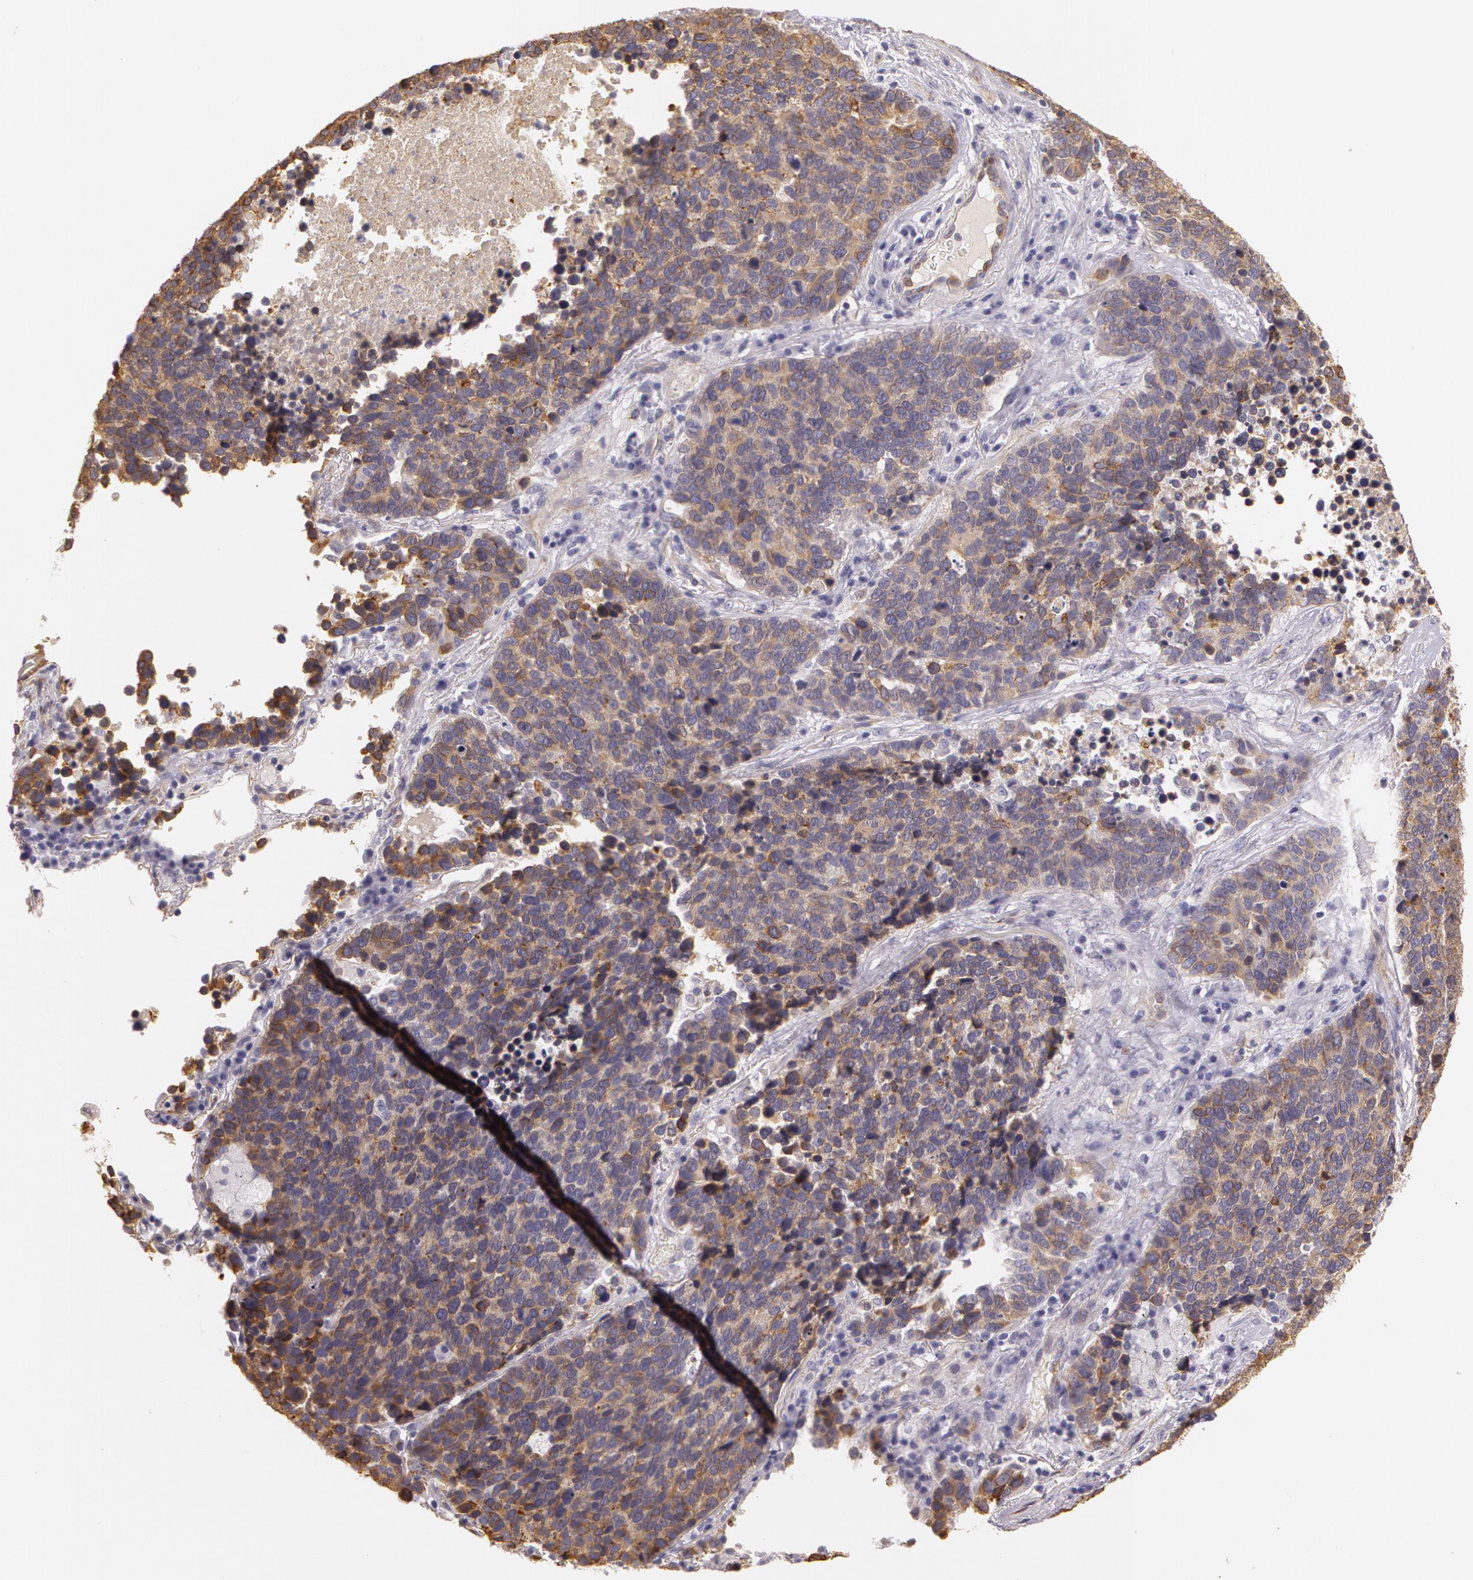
{"staining": {"intensity": "moderate", "quantity": ">75%", "location": "cytoplasmic/membranous"}, "tissue": "lung cancer", "cell_type": "Tumor cells", "image_type": "cancer", "snomed": [{"axis": "morphology", "description": "Neoplasm, malignant, NOS"}, {"axis": "topography", "description": "Lung"}], "caption": "This histopathology image demonstrates IHC staining of human lung cancer (malignant neoplasm), with medium moderate cytoplasmic/membranous expression in approximately >75% of tumor cells.", "gene": "APP", "patient": {"sex": "female", "age": 75}}